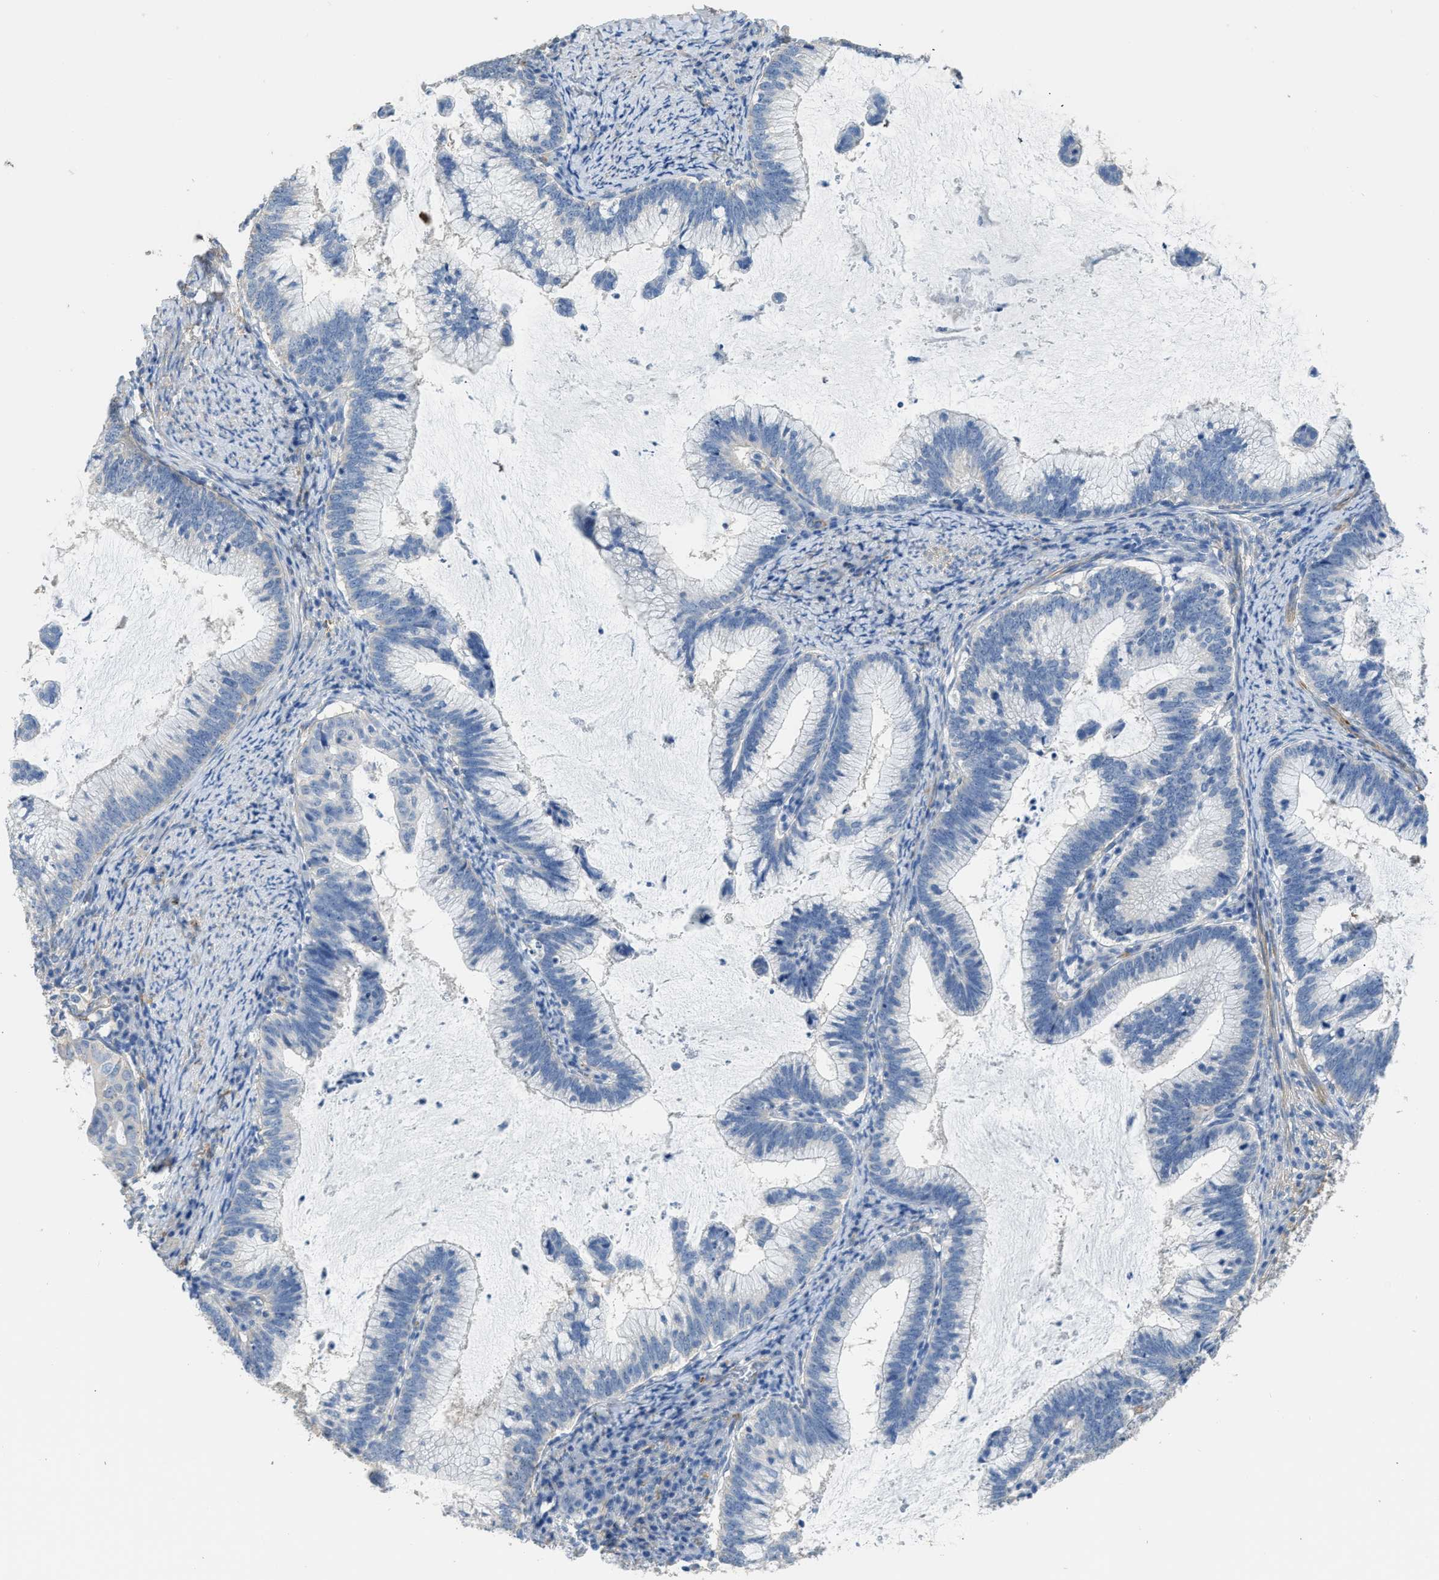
{"staining": {"intensity": "negative", "quantity": "none", "location": "none"}, "tissue": "cervical cancer", "cell_type": "Tumor cells", "image_type": "cancer", "snomed": [{"axis": "morphology", "description": "Adenocarcinoma, NOS"}, {"axis": "topography", "description": "Cervix"}], "caption": "An immunohistochemistry photomicrograph of cervical cancer is shown. There is no staining in tumor cells of cervical cancer. (DAB (3,3'-diaminobenzidine) immunohistochemistry, high magnification).", "gene": "ZSWIM5", "patient": {"sex": "female", "age": 36}}